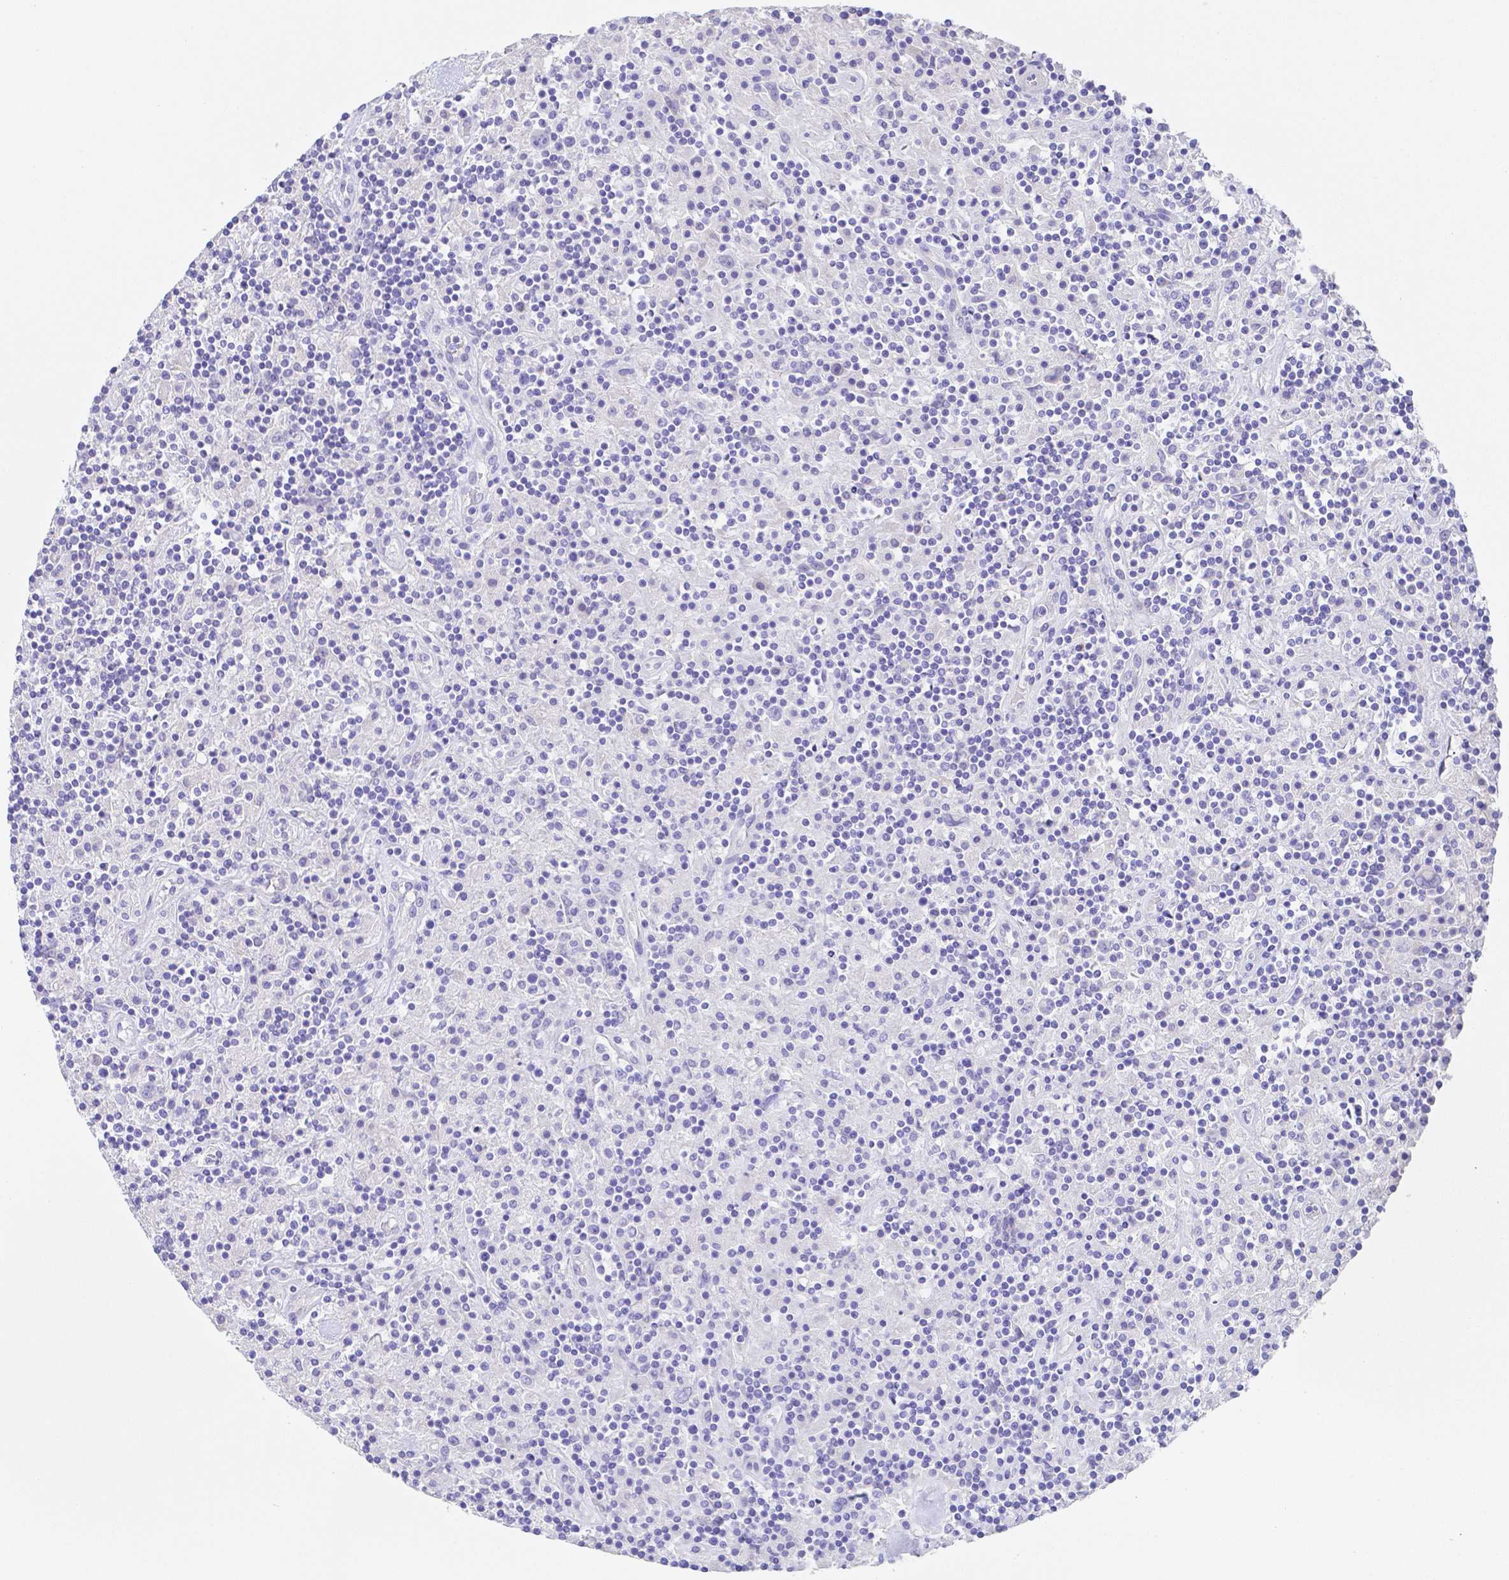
{"staining": {"intensity": "negative", "quantity": "none", "location": "none"}, "tissue": "lymphoma", "cell_type": "Tumor cells", "image_type": "cancer", "snomed": [{"axis": "morphology", "description": "Hodgkin's disease, NOS"}, {"axis": "topography", "description": "Lymph node"}], "caption": "Human Hodgkin's disease stained for a protein using immunohistochemistry (IHC) exhibits no expression in tumor cells.", "gene": "ZG16B", "patient": {"sex": "male", "age": 70}}